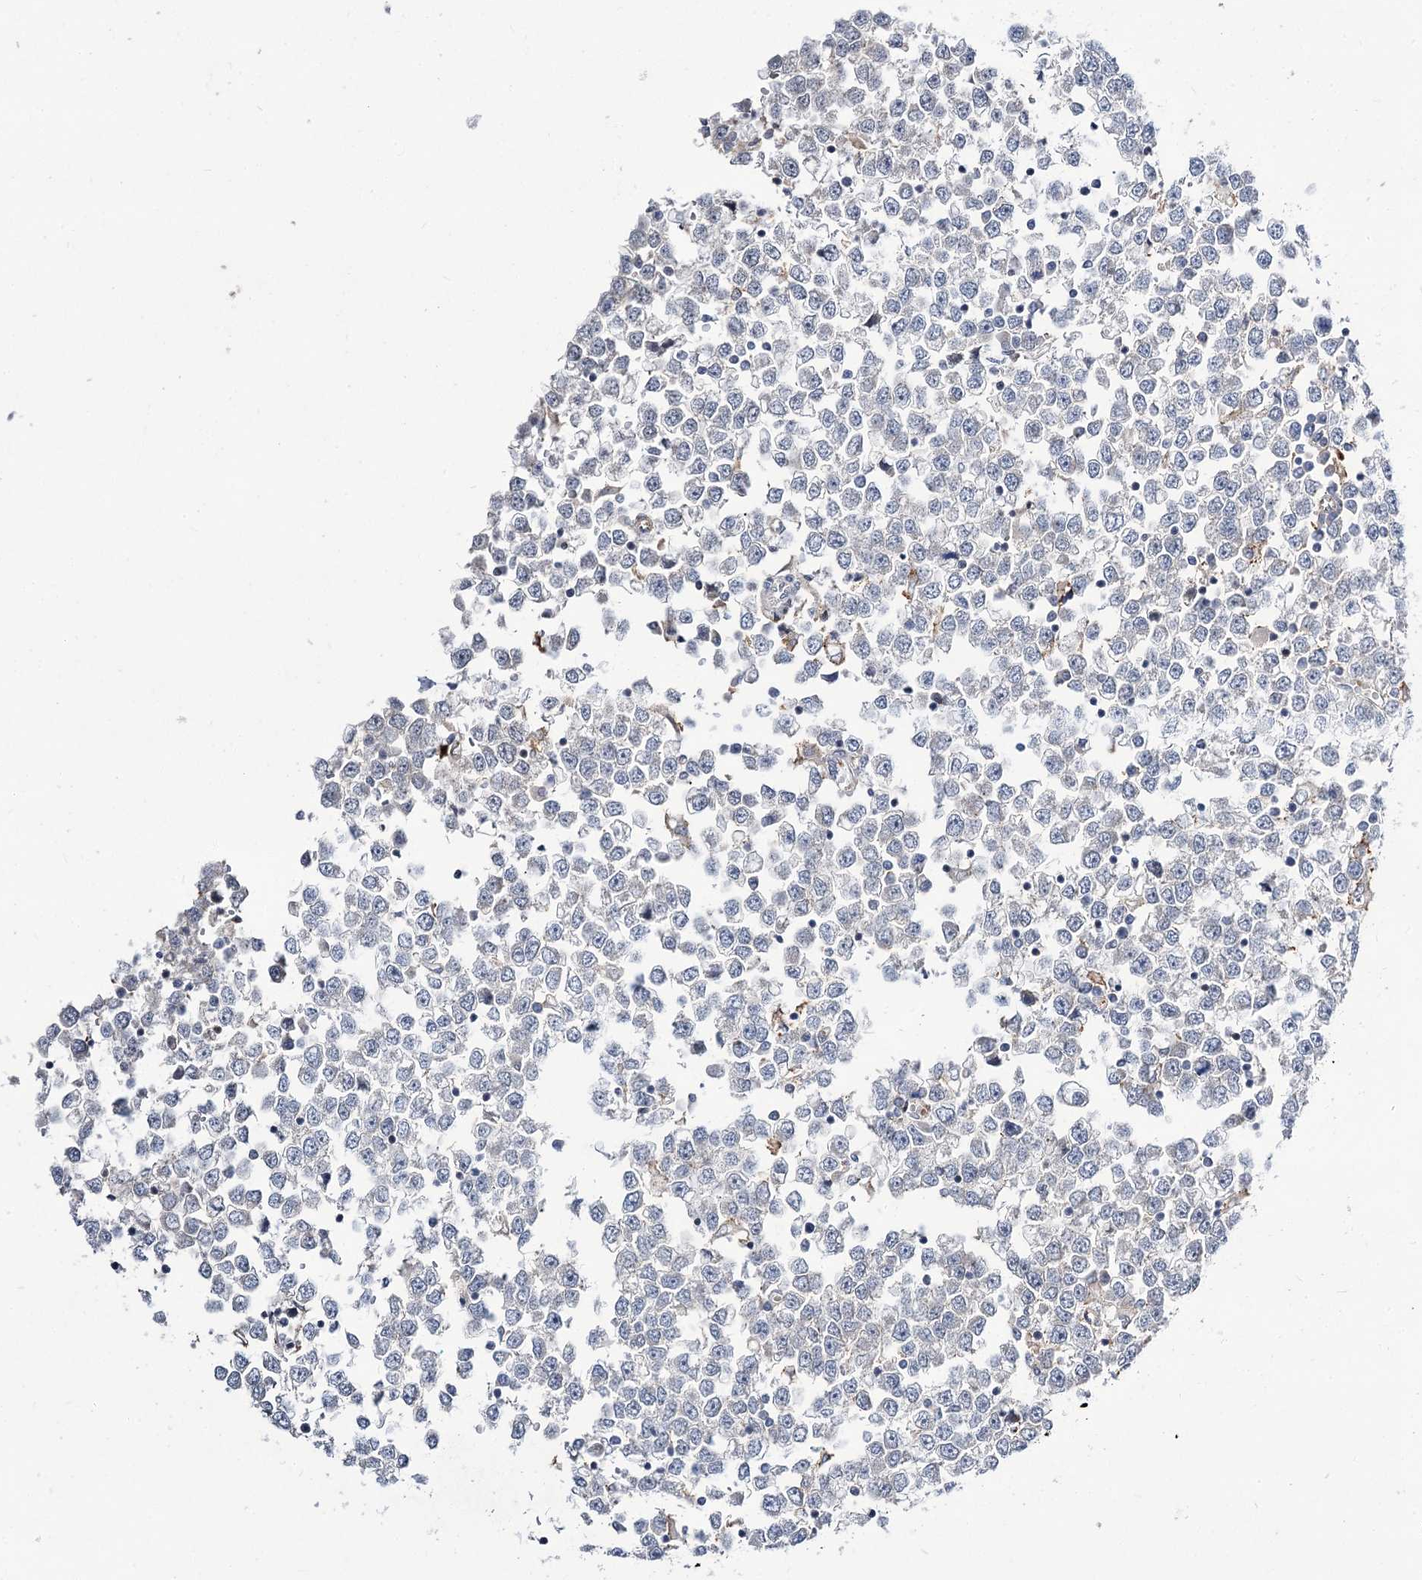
{"staining": {"intensity": "negative", "quantity": "none", "location": "none"}, "tissue": "testis cancer", "cell_type": "Tumor cells", "image_type": "cancer", "snomed": [{"axis": "morphology", "description": "Seminoma, NOS"}, {"axis": "topography", "description": "Testis"}], "caption": "Histopathology image shows no protein staining in tumor cells of seminoma (testis) tissue.", "gene": "ITFG2", "patient": {"sex": "male", "age": 65}}